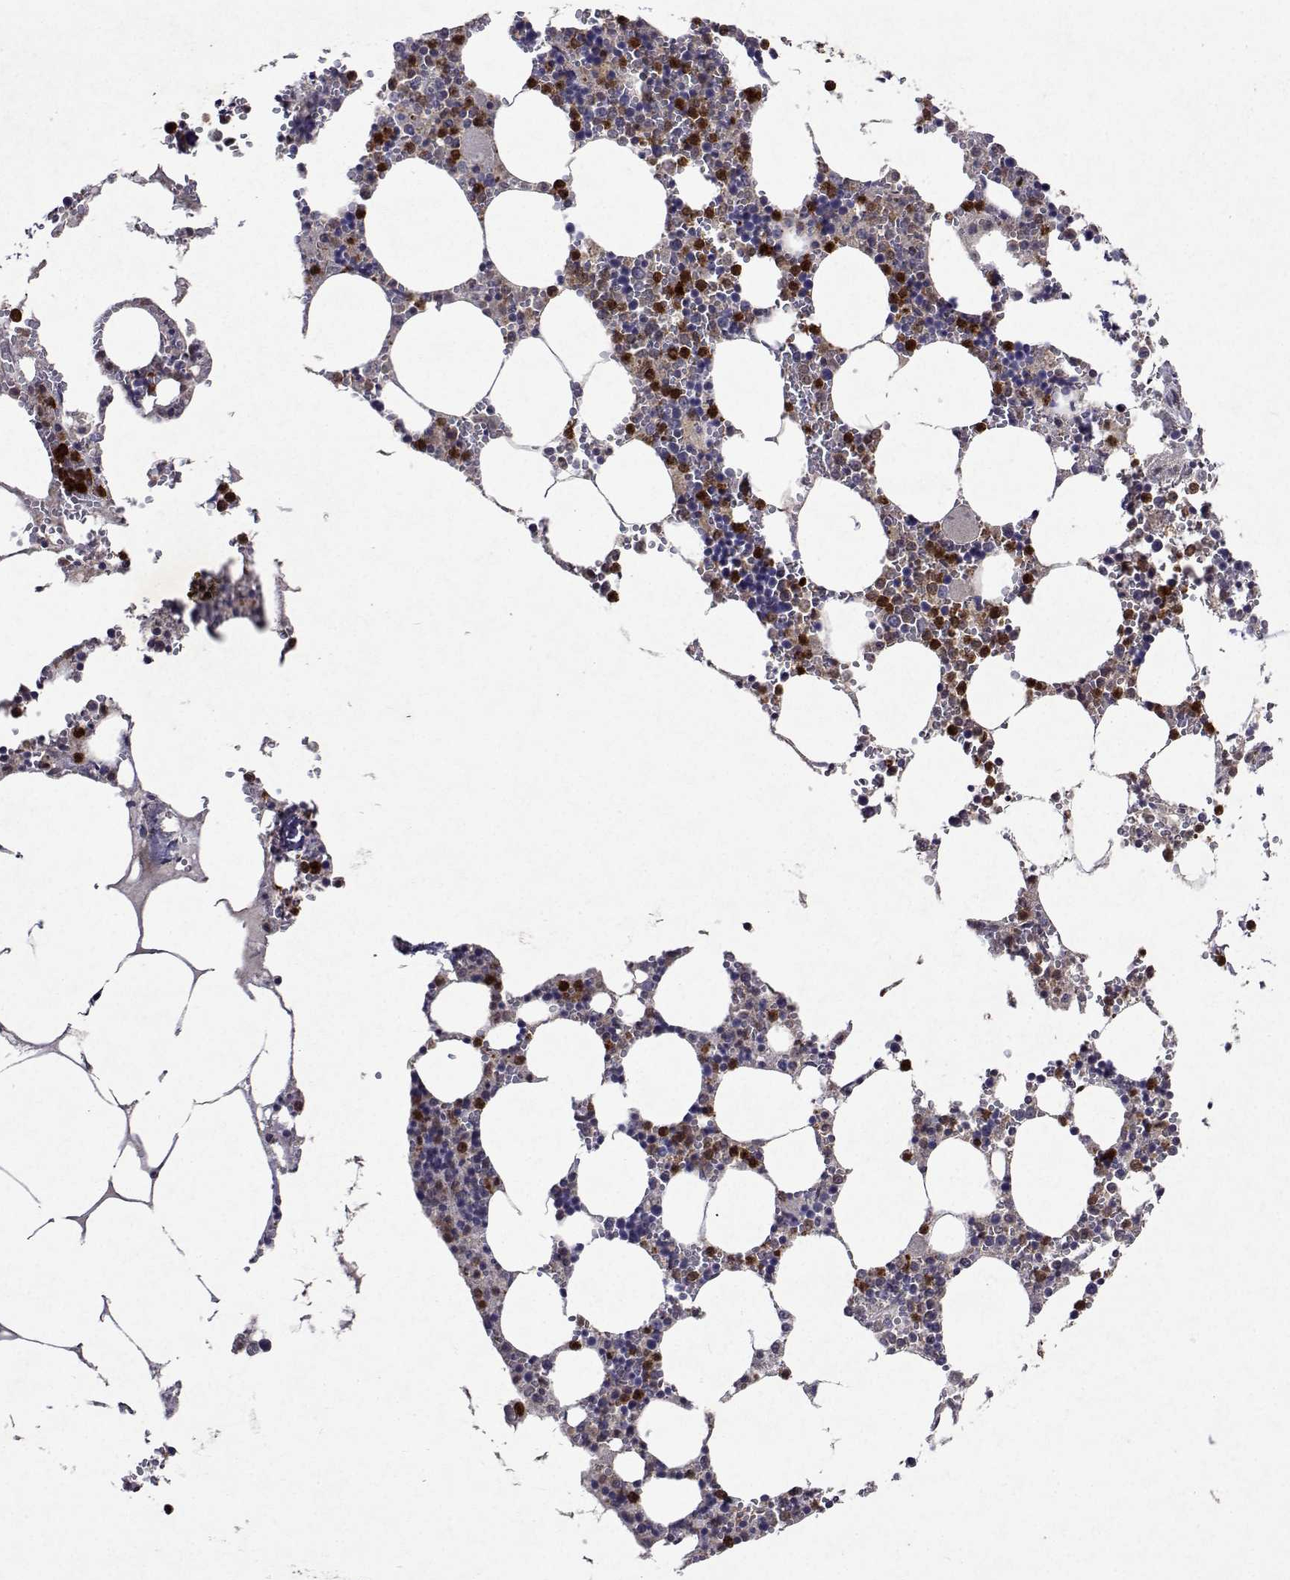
{"staining": {"intensity": "strong", "quantity": "25%-75%", "location": "cytoplasmic/membranous,nuclear"}, "tissue": "bone marrow", "cell_type": "Hematopoietic cells", "image_type": "normal", "snomed": [{"axis": "morphology", "description": "Normal tissue, NOS"}, {"axis": "topography", "description": "Bone marrow"}], "caption": "Protein staining displays strong cytoplasmic/membranous,nuclear expression in approximately 25%-75% of hematopoietic cells in benign bone marrow. (DAB IHC with brightfield microscopy, high magnification).", "gene": "APAF1", "patient": {"sex": "male", "age": 54}}